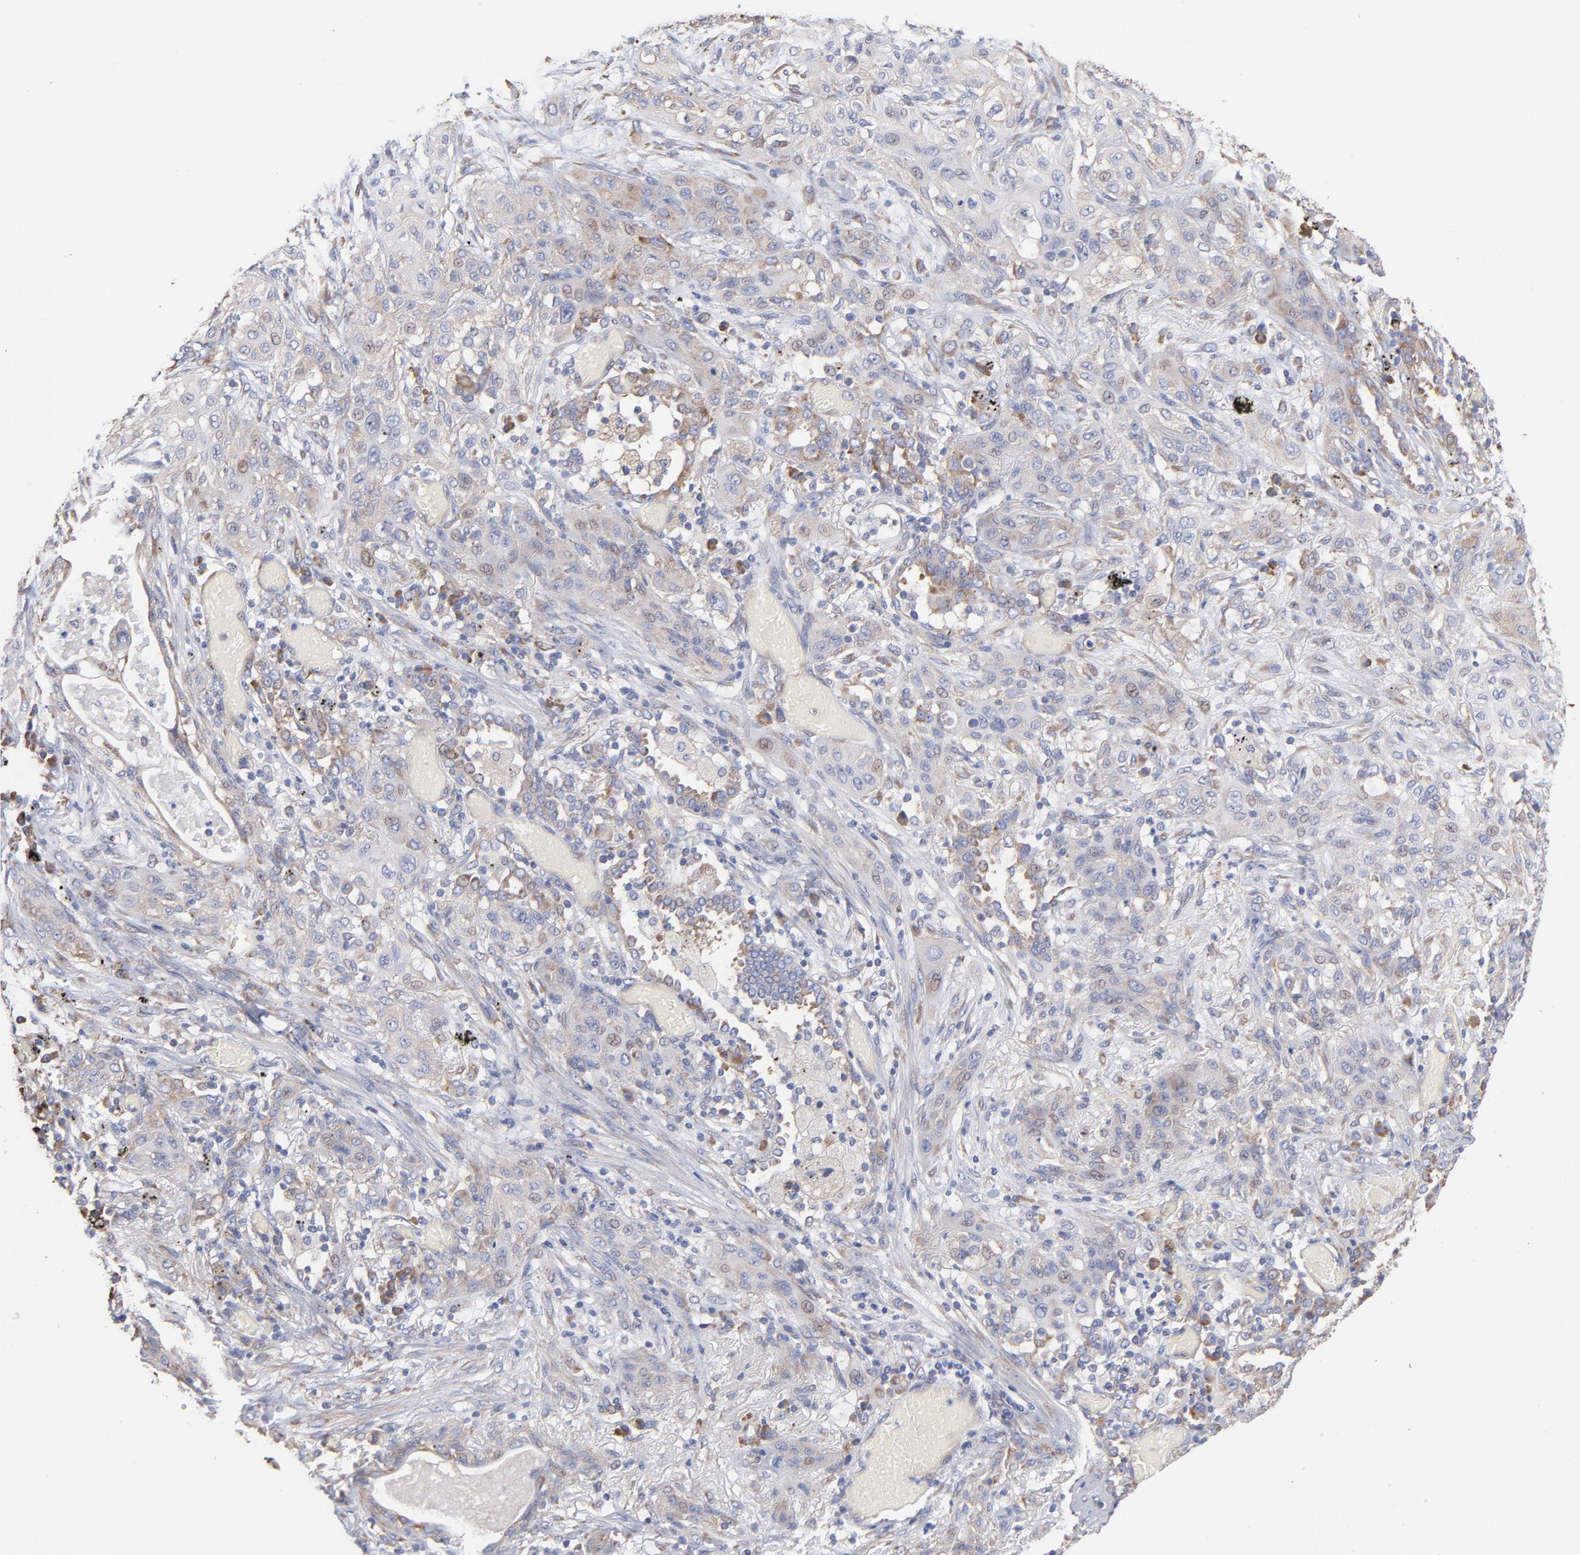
{"staining": {"intensity": "weak", "quantity": ">75%", "location": "cytoplasmic/membranous"}, "tissue": "lung cancer", "cell_type": "Tumor cells", "image_type": "cancer", "snomed": [{"axis": "morphology", "description": "Squamous cell carcinoma, NOS"}, {"axis": "topography", "description": "Lung"}], "caption": "Lung cancer (squamous cell carcinoma) stained for a protein (brown) exhibits weak cytoplasmic/membranous positive staining in about >75% of tumor cells.", "gene": "RPL3", "patient": {"sex": "female", "age": 47}}